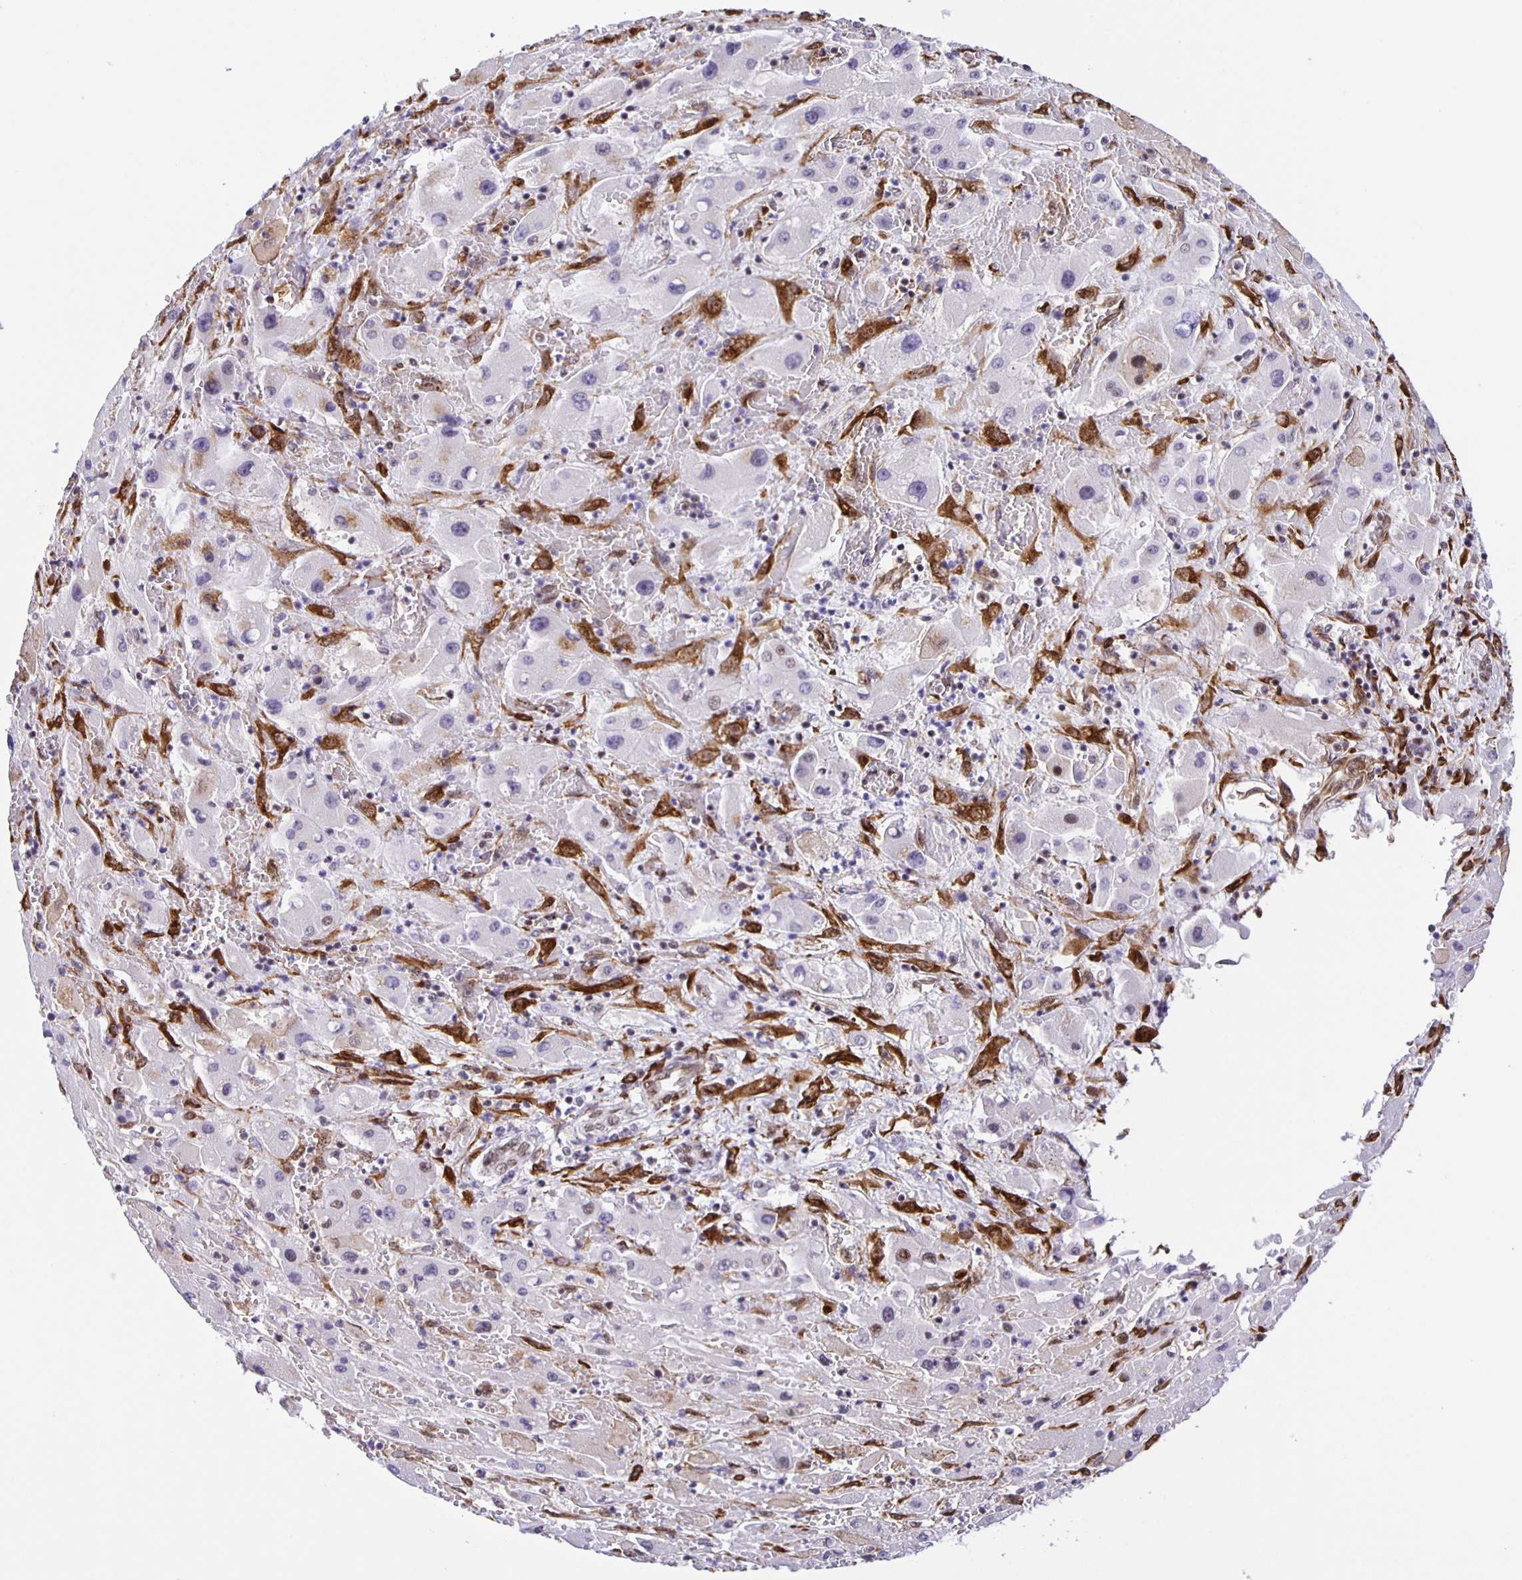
{"staining": {"intensity": "weak", "quantity": "<25%", "location": "nuclear"}, "tissue": "liver cancer", "cell_type": "Tumor cells", "image_type": "cancer", "snomed": [{"axis": "morphology", "description": "Carcinoma, Hepatocellular, NOS"}, {"axis": "topography", "description": "Liver"}], "caption": "Immunohistochemical staining of hepatocellular carcinoma (liver) shows no significant positivity in tumor cells.", "gene": "ZRANB2", "patient": {"sex": "female", "age": 73}}